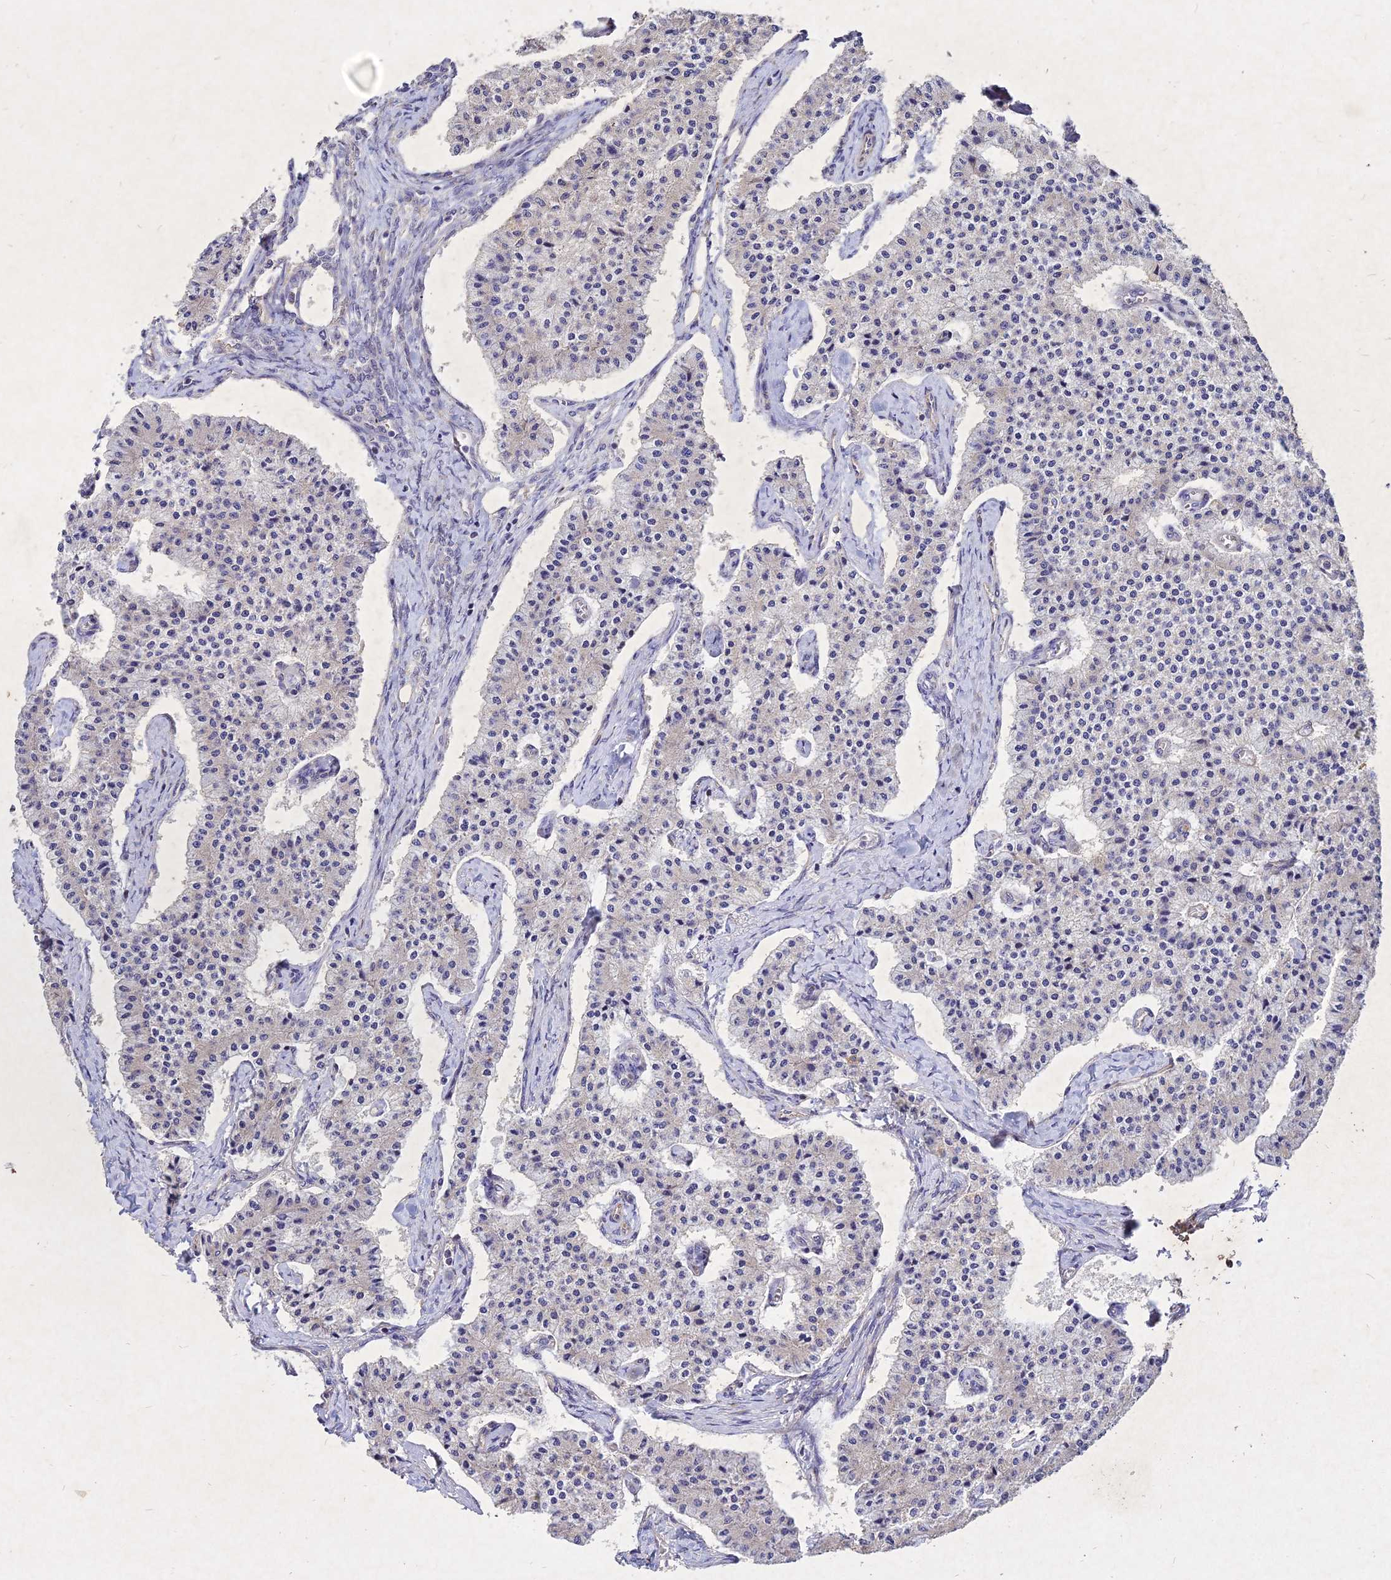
{"staining": {"intensity": "weak", "quantity": "<25%", "location": "cytoplasmic/membranous"}, "tissue": "carcinoid", "cell_type": "Tumor cells", "image_type": "cancer", "snomed": [{"axis": "morphology", "description": "Carcinoid, malignant, NOS"}, {"axis": "topography", "description": "Colon"}], "caption": "High magnification brightfield microscopy of carcinoid (malignant) stained with DAB (3,3'-diaminobenzidine) (brown) and counterstained with hematoxylin (blue): tumor cells show no significant positivity.", "gene": "SKA1", "patient": {"sex": "female", "age": 52}}